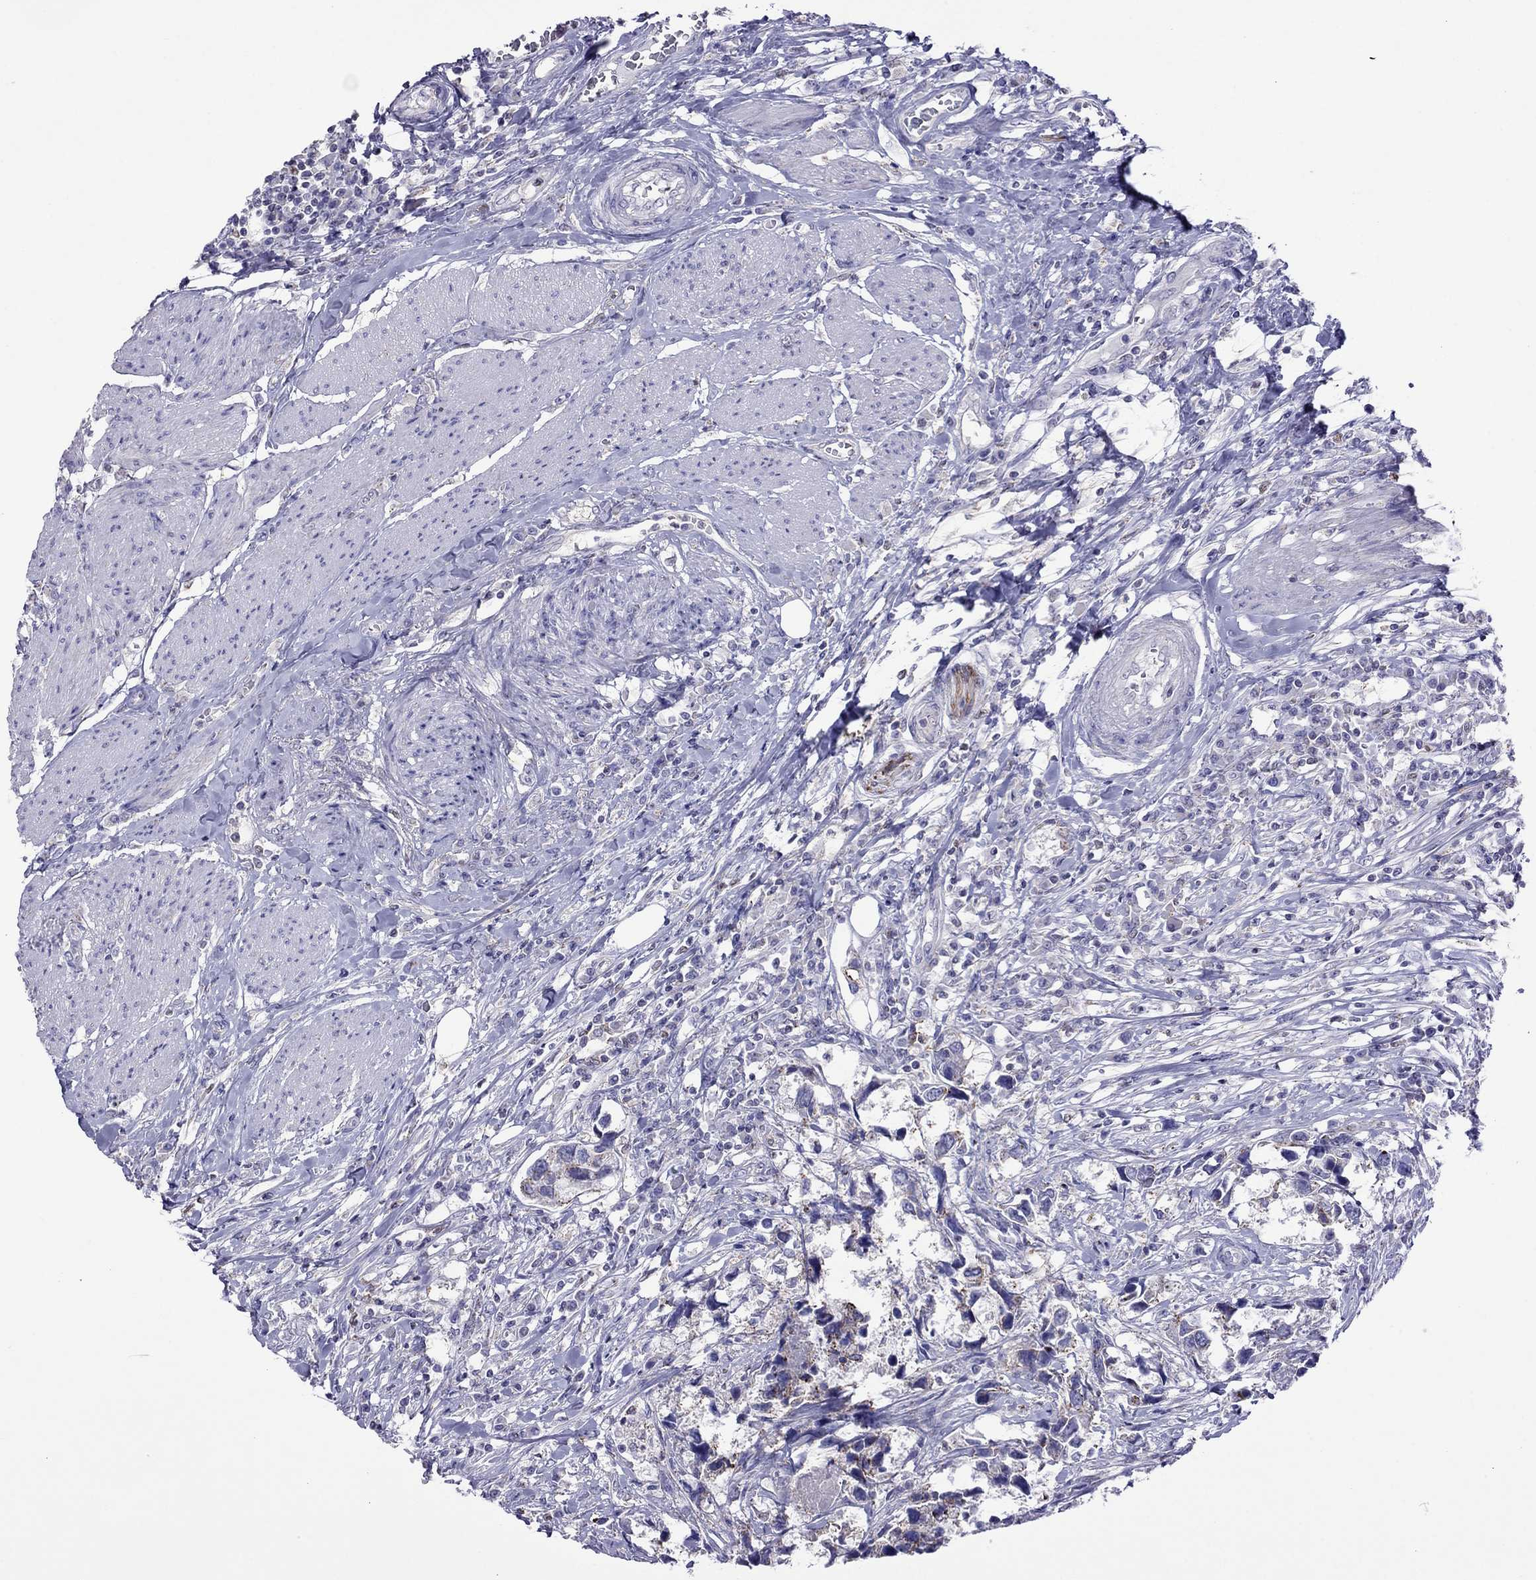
{"staining": {"intensity": "negative", "quantity": "none", "location": "none"}, "tissue": "urothelial cancer", "cell_type": "Tumor cells", "image_type": "cancer", "snomed": [{"axis": "morphology", "description": "Urothelial carcinoma, NOS"}, {"axis": "morphology", "description": "Urothelial carcinoma, High grade"}, {"axis": "topography", "description": "Urinary bladder"}], "caption": "Image shows no protein staining in tumor cells of transitional cell carcinoma tissue.", "gene": "MPZ", "patient": {"sex": "male", "age": 63}}